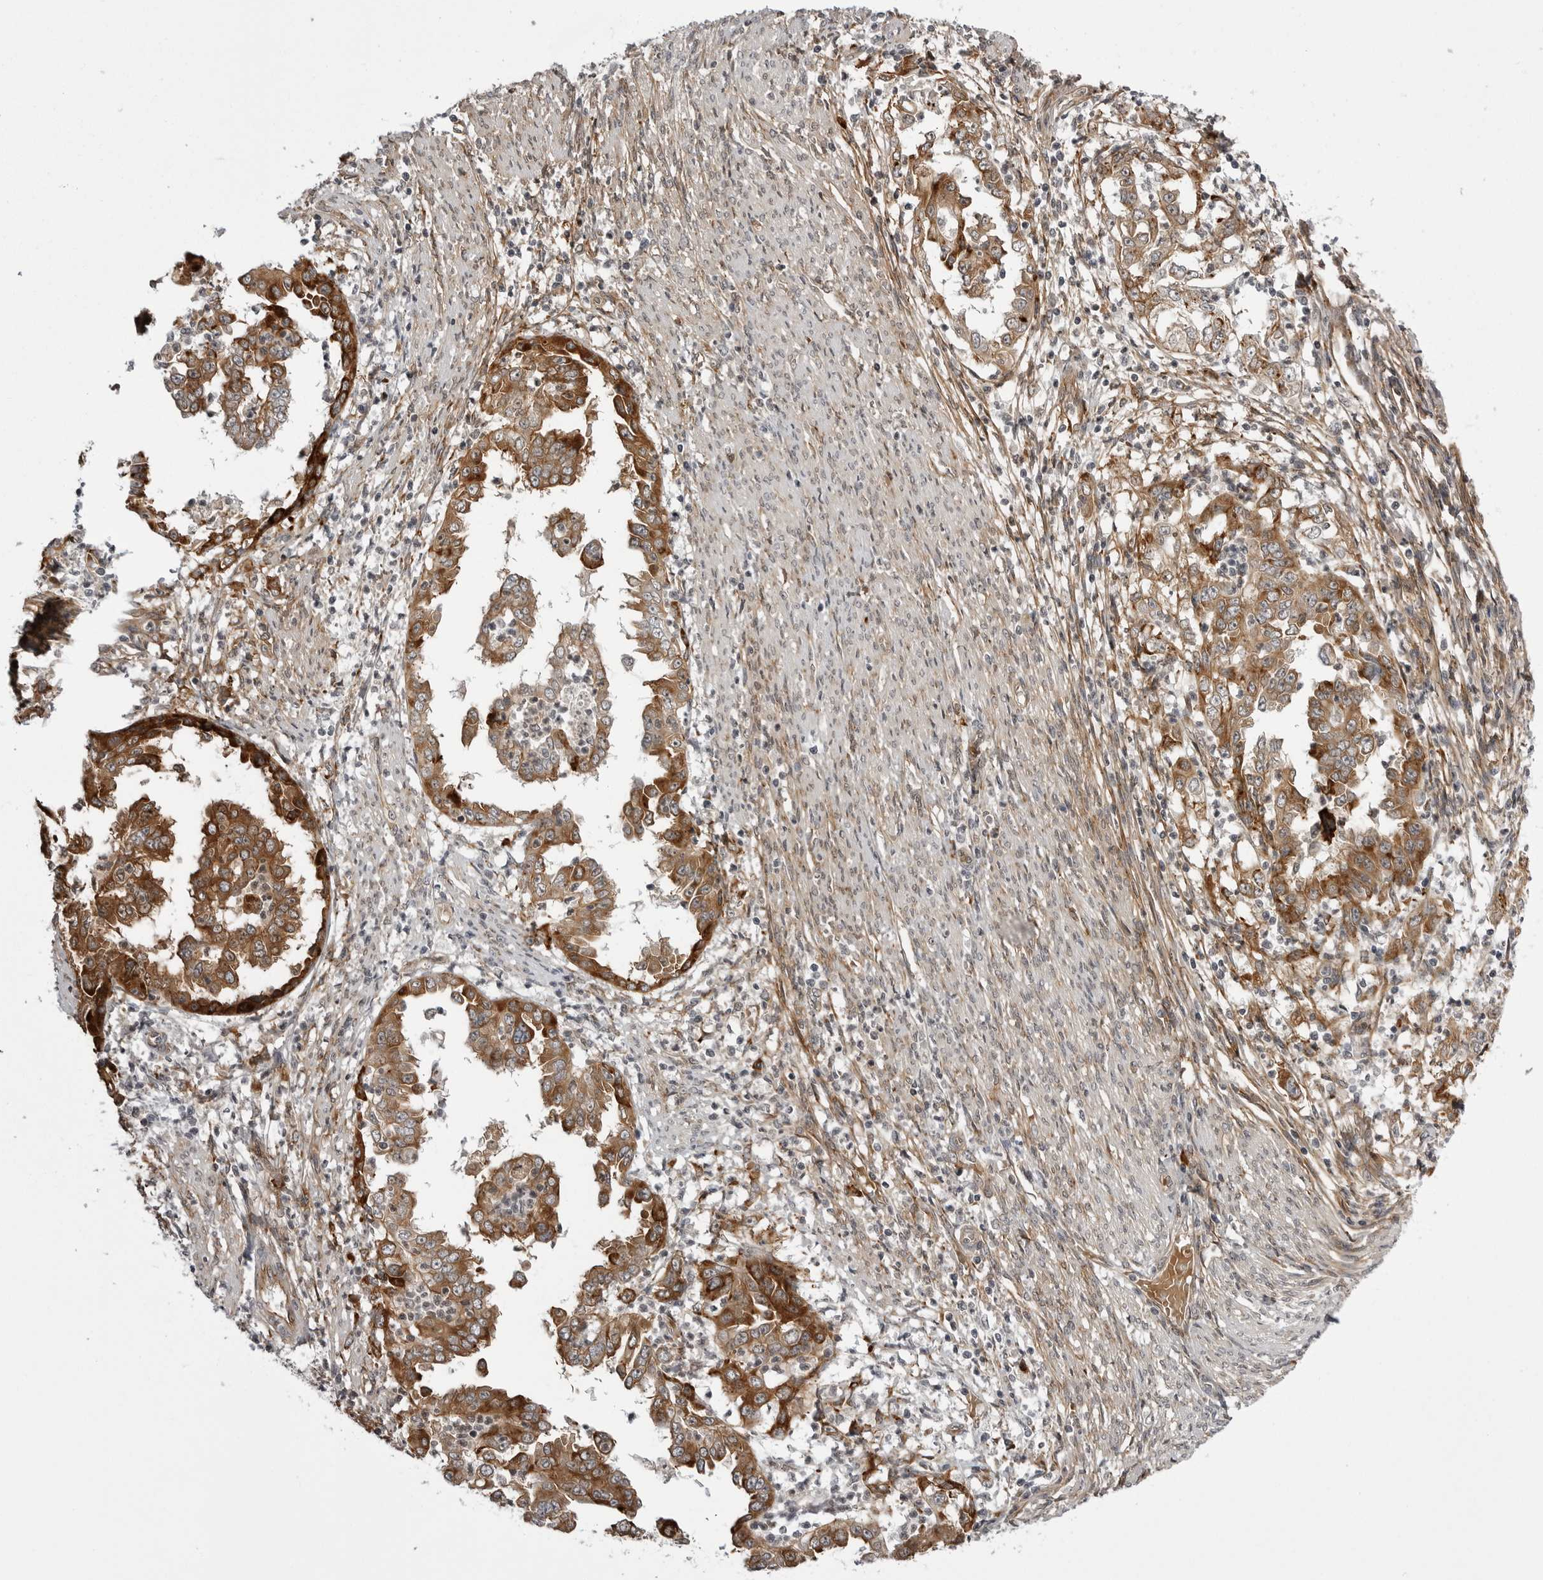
{"staining": {"intensity": "strong", "quantity": ">75%", "location": "cytoplasmic/membranous"}, "tissue": "endometrial cancer", "cell_type": "Tumor cells", "image_type": "cancer", "snomed": [{"axis": "morphology", "description": "Adenocarcinoma, NOS"}, {"axis": "topography", "description": "Endometrium"}], "caption": "Human adenocarcinoma (endometrial) stained with a brown dye reveals strong cytoplasmic/membranous positive staining in approximately >75% of tumor cells.", "gene": "ARL5A", "patient": {"sex": "female", "age": 85}}